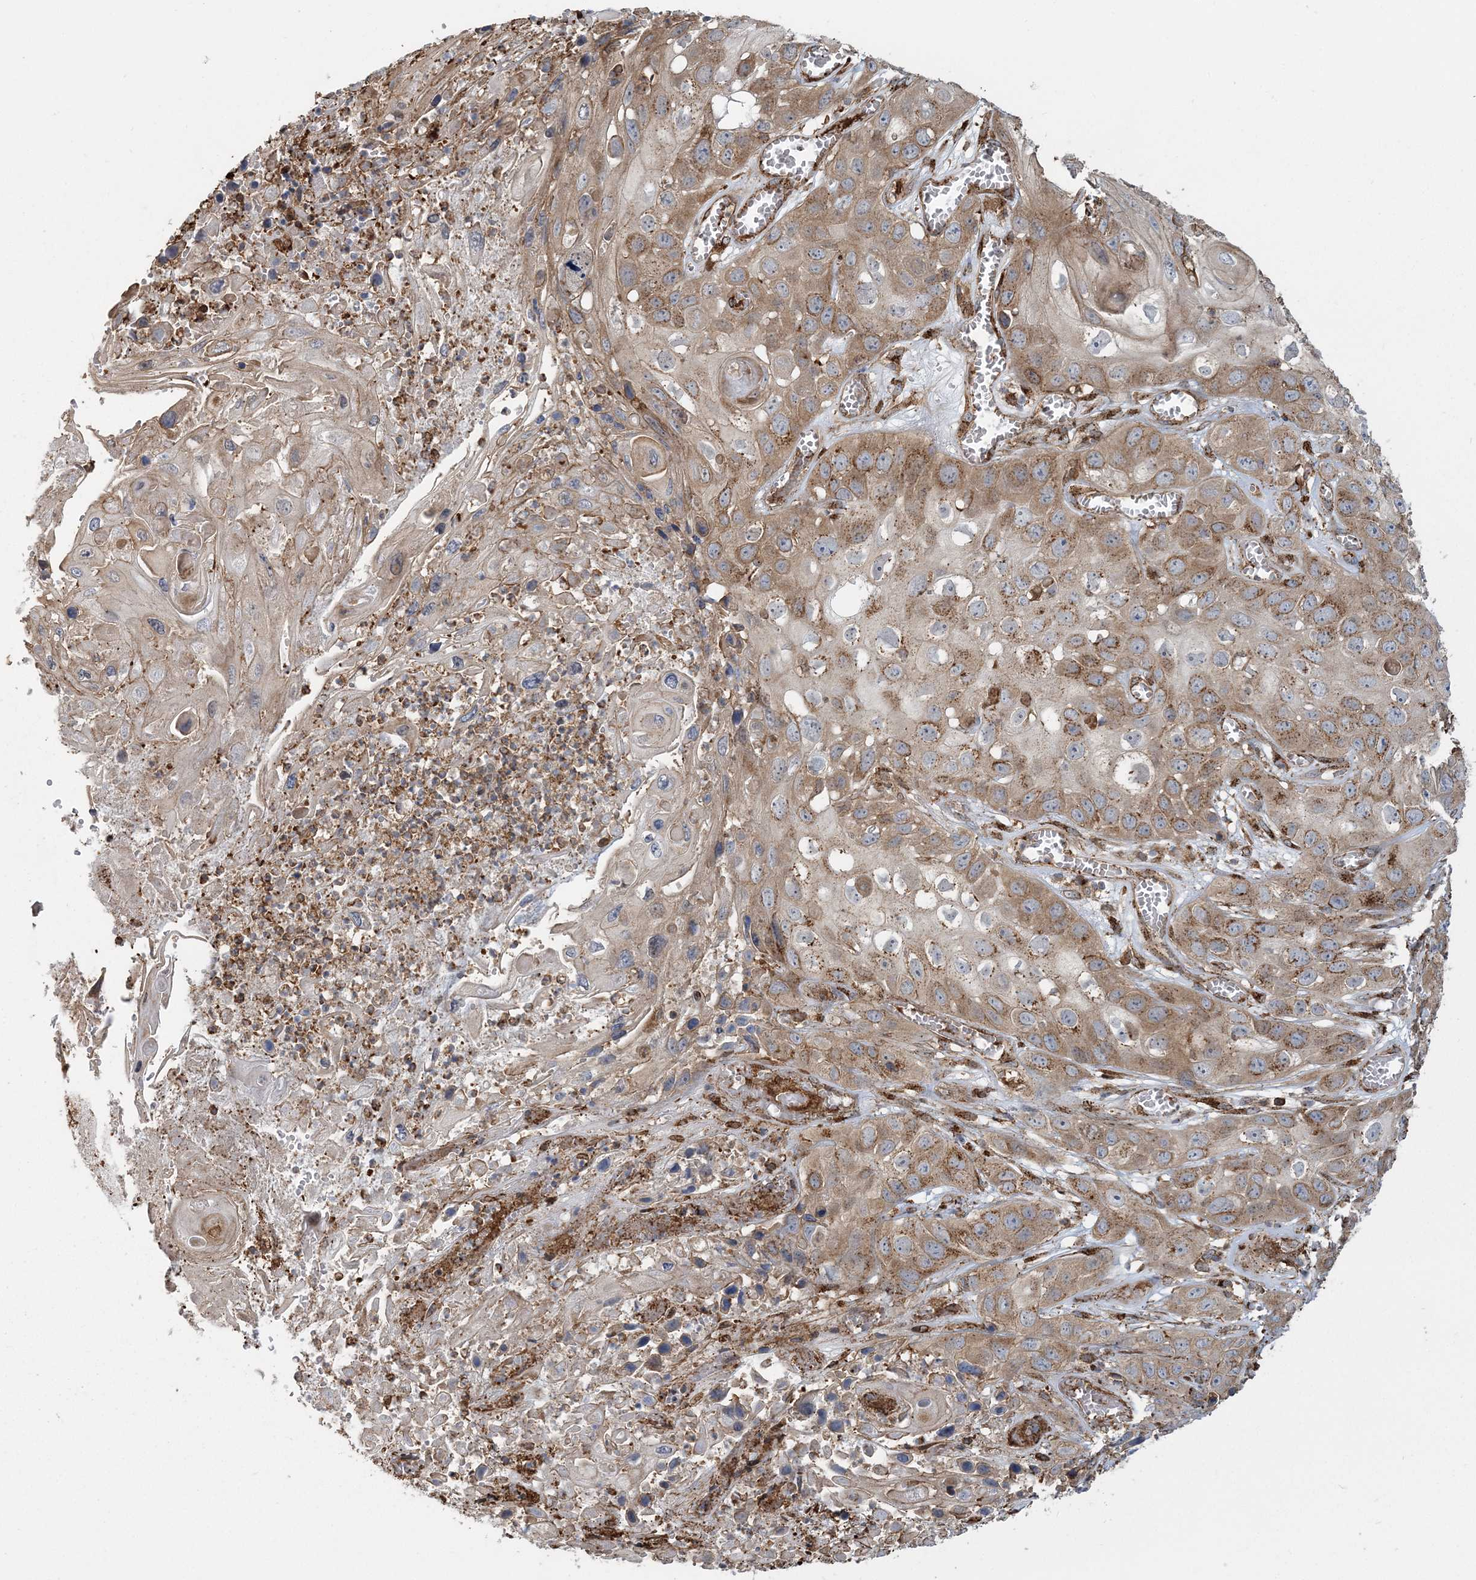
{"staining": {"intensity": "moderate", "quantity": ">75%", "location": "cytoplasmic/membranous"}, "tissue": "skin cancer", "cell_type": "Tumor cells", "image_type": "cancer", "snomed": [{"axis": "morphology", "description": "Squamous cell carcinoma, NOS"}, {"axis": "topography", "description": "Skin"}], "caption": "This image shows immunohistochemistry staining of human skin cancer (squamous cell carcinoma), with medium moderate cytoplasmic/membranous expression in approximately >75% of tumor cells.", "gene": "TRAF3IP2", "patient": {"sex": "male", "age": 55}}